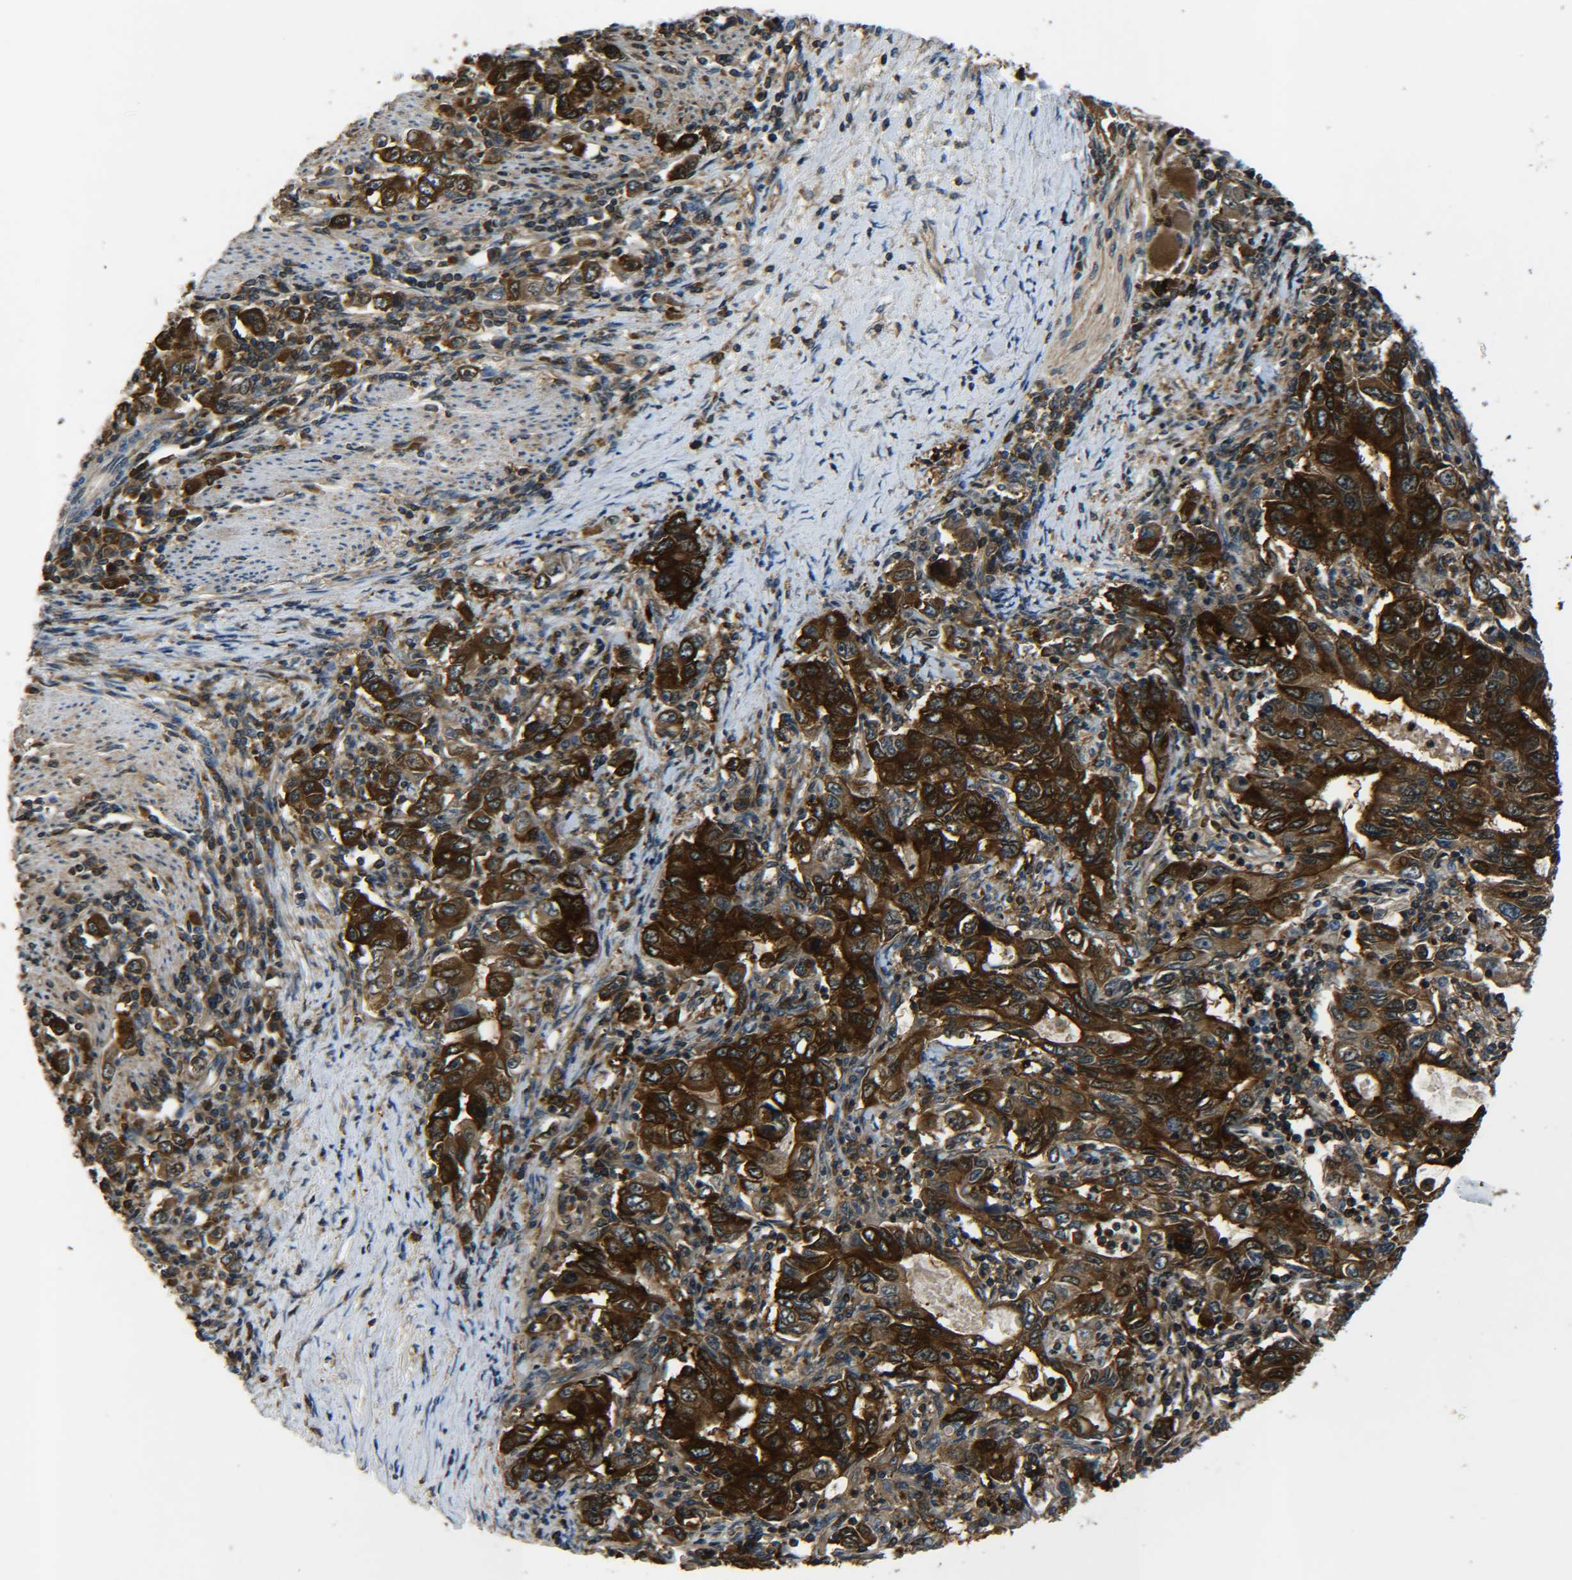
{"staining": {"intensity": "strong", "quantity": ">75%", "location": "cytoplasmic/membranous"}, "tissue": "stomach cancer", "cell_type": "Tumor cells", "image_type": "cancer", "snomed": [{"axis": "morphology", "description": "Adenocarcinoma, NOS"}, {"axis": "topography", "description": "Stomach, lower"}], "caption": "Immunohistochemistry (IHC) micrograph of neoplastic tissue: human stomach adenocarcinoma stained using immunohistochemistry reveals high levels of strong protein expression localized specifically in the cytoplasmic/membranous of tumor cells, appearing as a cytoplasmic/membranous brown color.", "gene": "PREB", "patient": {"sex": "female", "age": 72}}